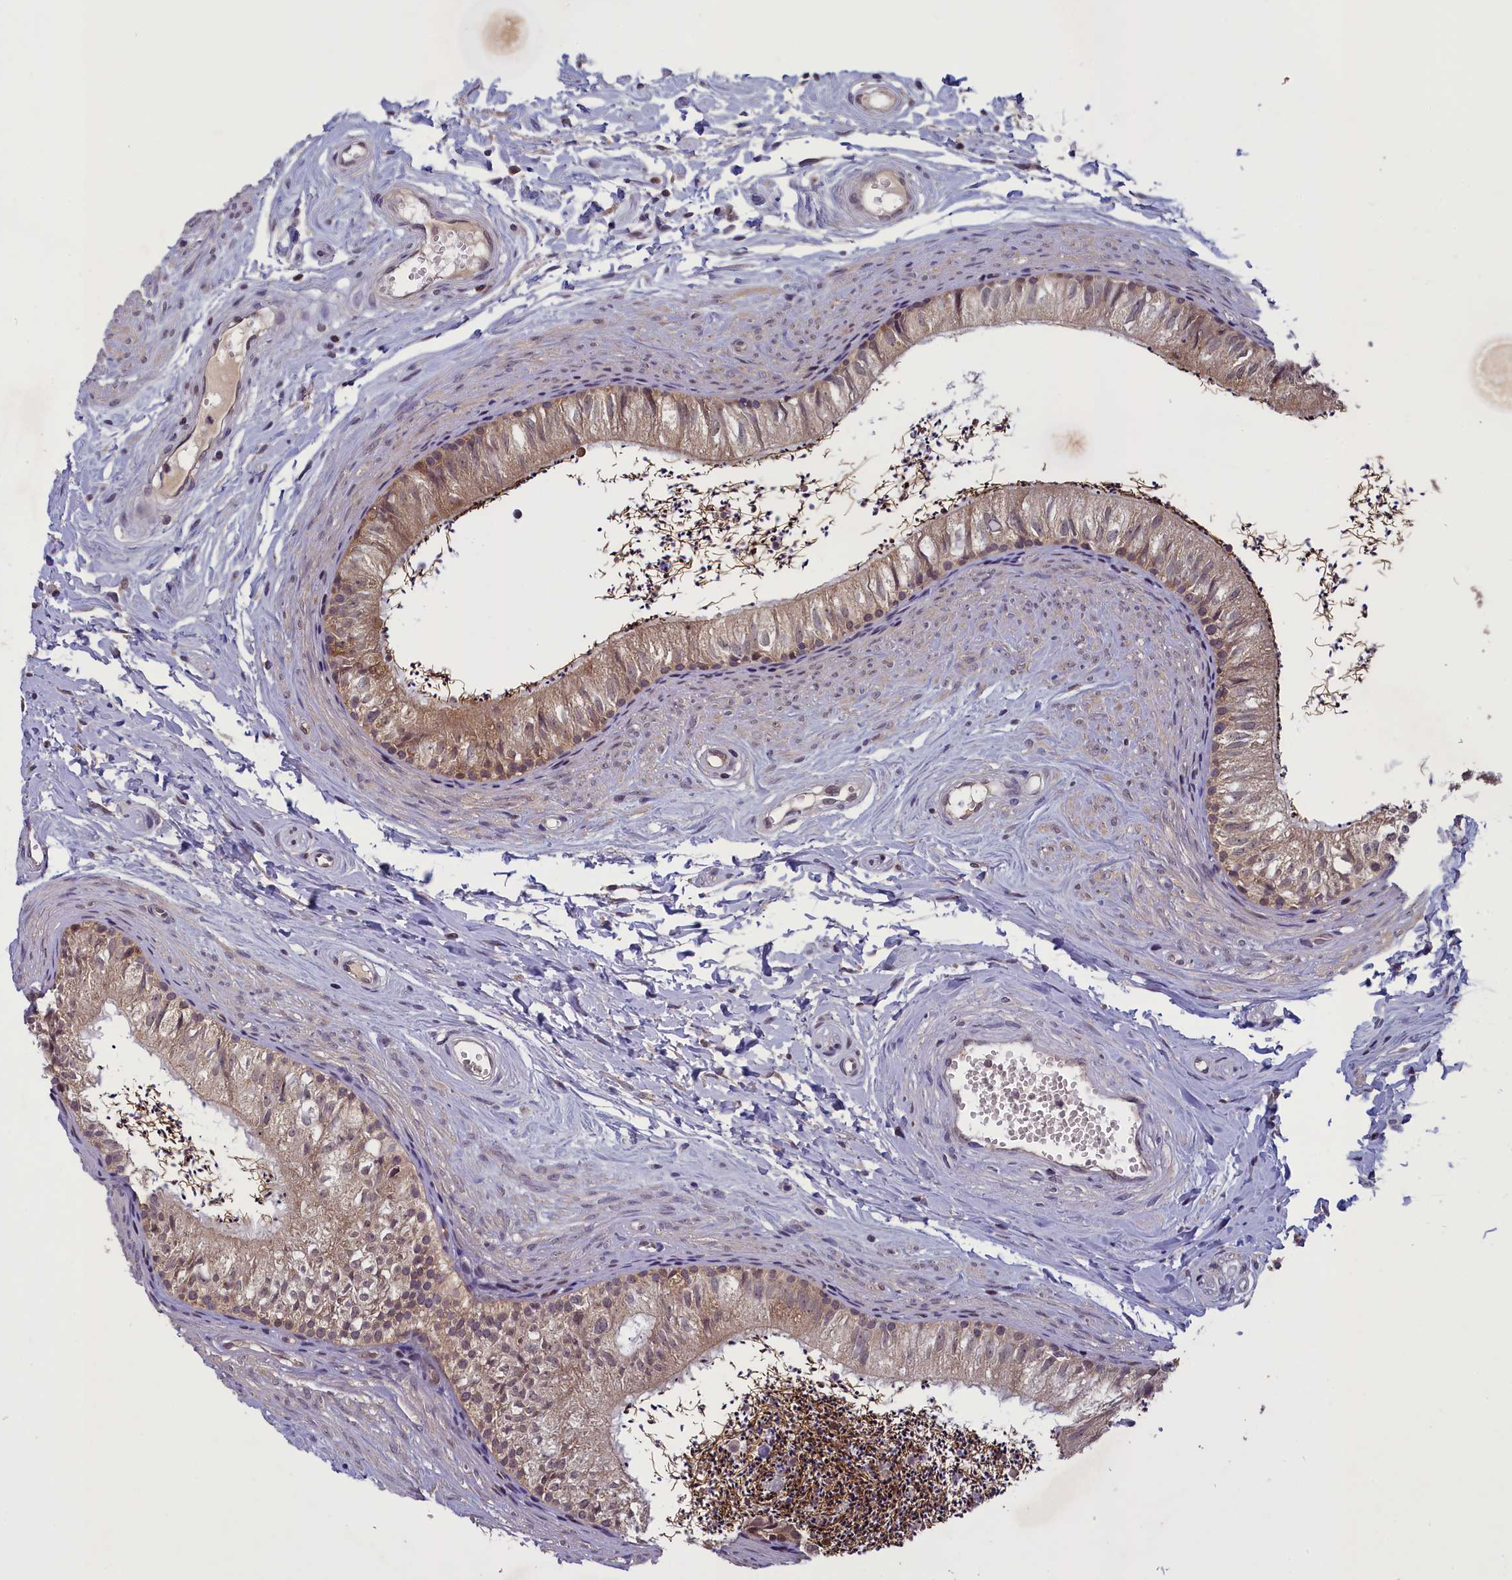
{"staining": {"intensity": "weak", "quantity": "25%-75%", "location": "cytoplasmic/membranous,nuclear"}, "tissue": "epididymis", "cell_type": "Glandular cells", "image_type": "normal", "snomed": [{"axis": "morphology", "description": "Normal tissue, NOS"}, {"axis": "topography", "description": "Epididymis"}], "caption": "A low amount of weak cytoplasmic/membranous,nuclear staining is appreciated in approximately 25%-75% of glandular cells in normal epididymis. (DAB (3,3'-diaminobenzidine) = brown stain, brightfield microscopy at high magnification).", "gene": "NUBP1", "patient": {"sex": "male", "age": 56}}